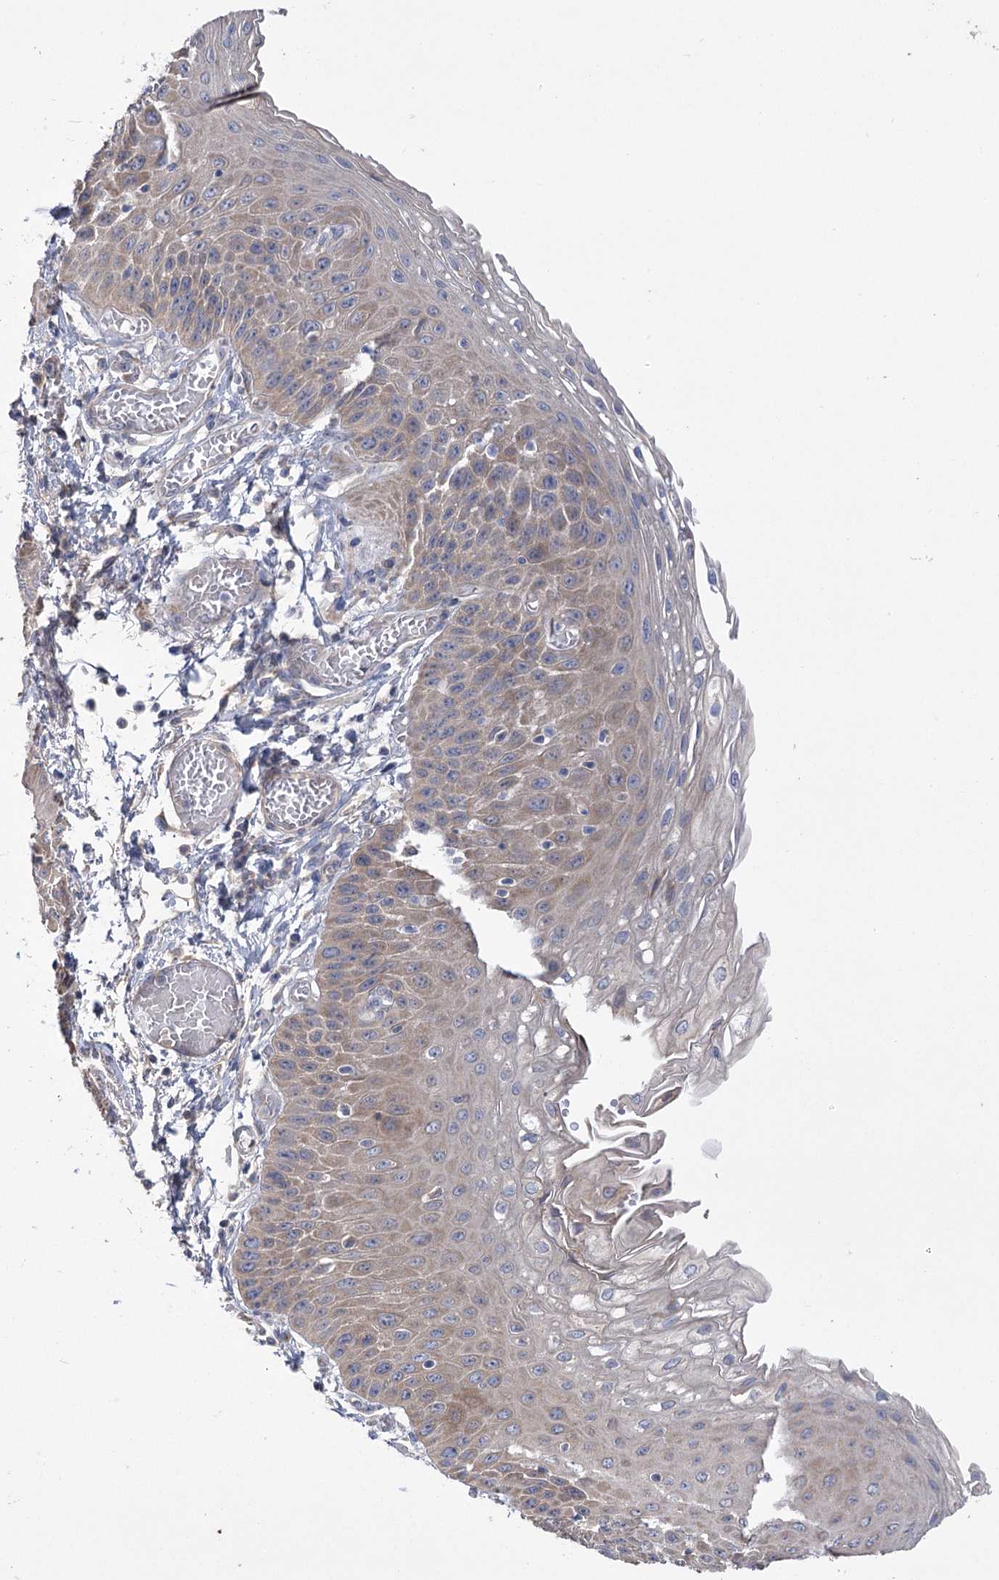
{"staining": {"intensity": "weak", "quantity": "25%-75%", "location": "cytoplasmic/membranous"}, "tissue": "esophagus", "cell_type": "Squamous epithelial cells", "image_type": "normal", "snomed": [{"axis": "morphology", "description": "Normal tissue, NOS"}, {"axis": "topography", "description": "Esophagus"}], "caption": "IHC (DAB (3,3'-diaminobenzidine)) staining of normal esophagus displays weak cytoplasmic/membranous protein expression in about 25%-75% of squamous epithelial cells.", "gene": "PBLD", "patient": {"sex": "male", "age": 81}}